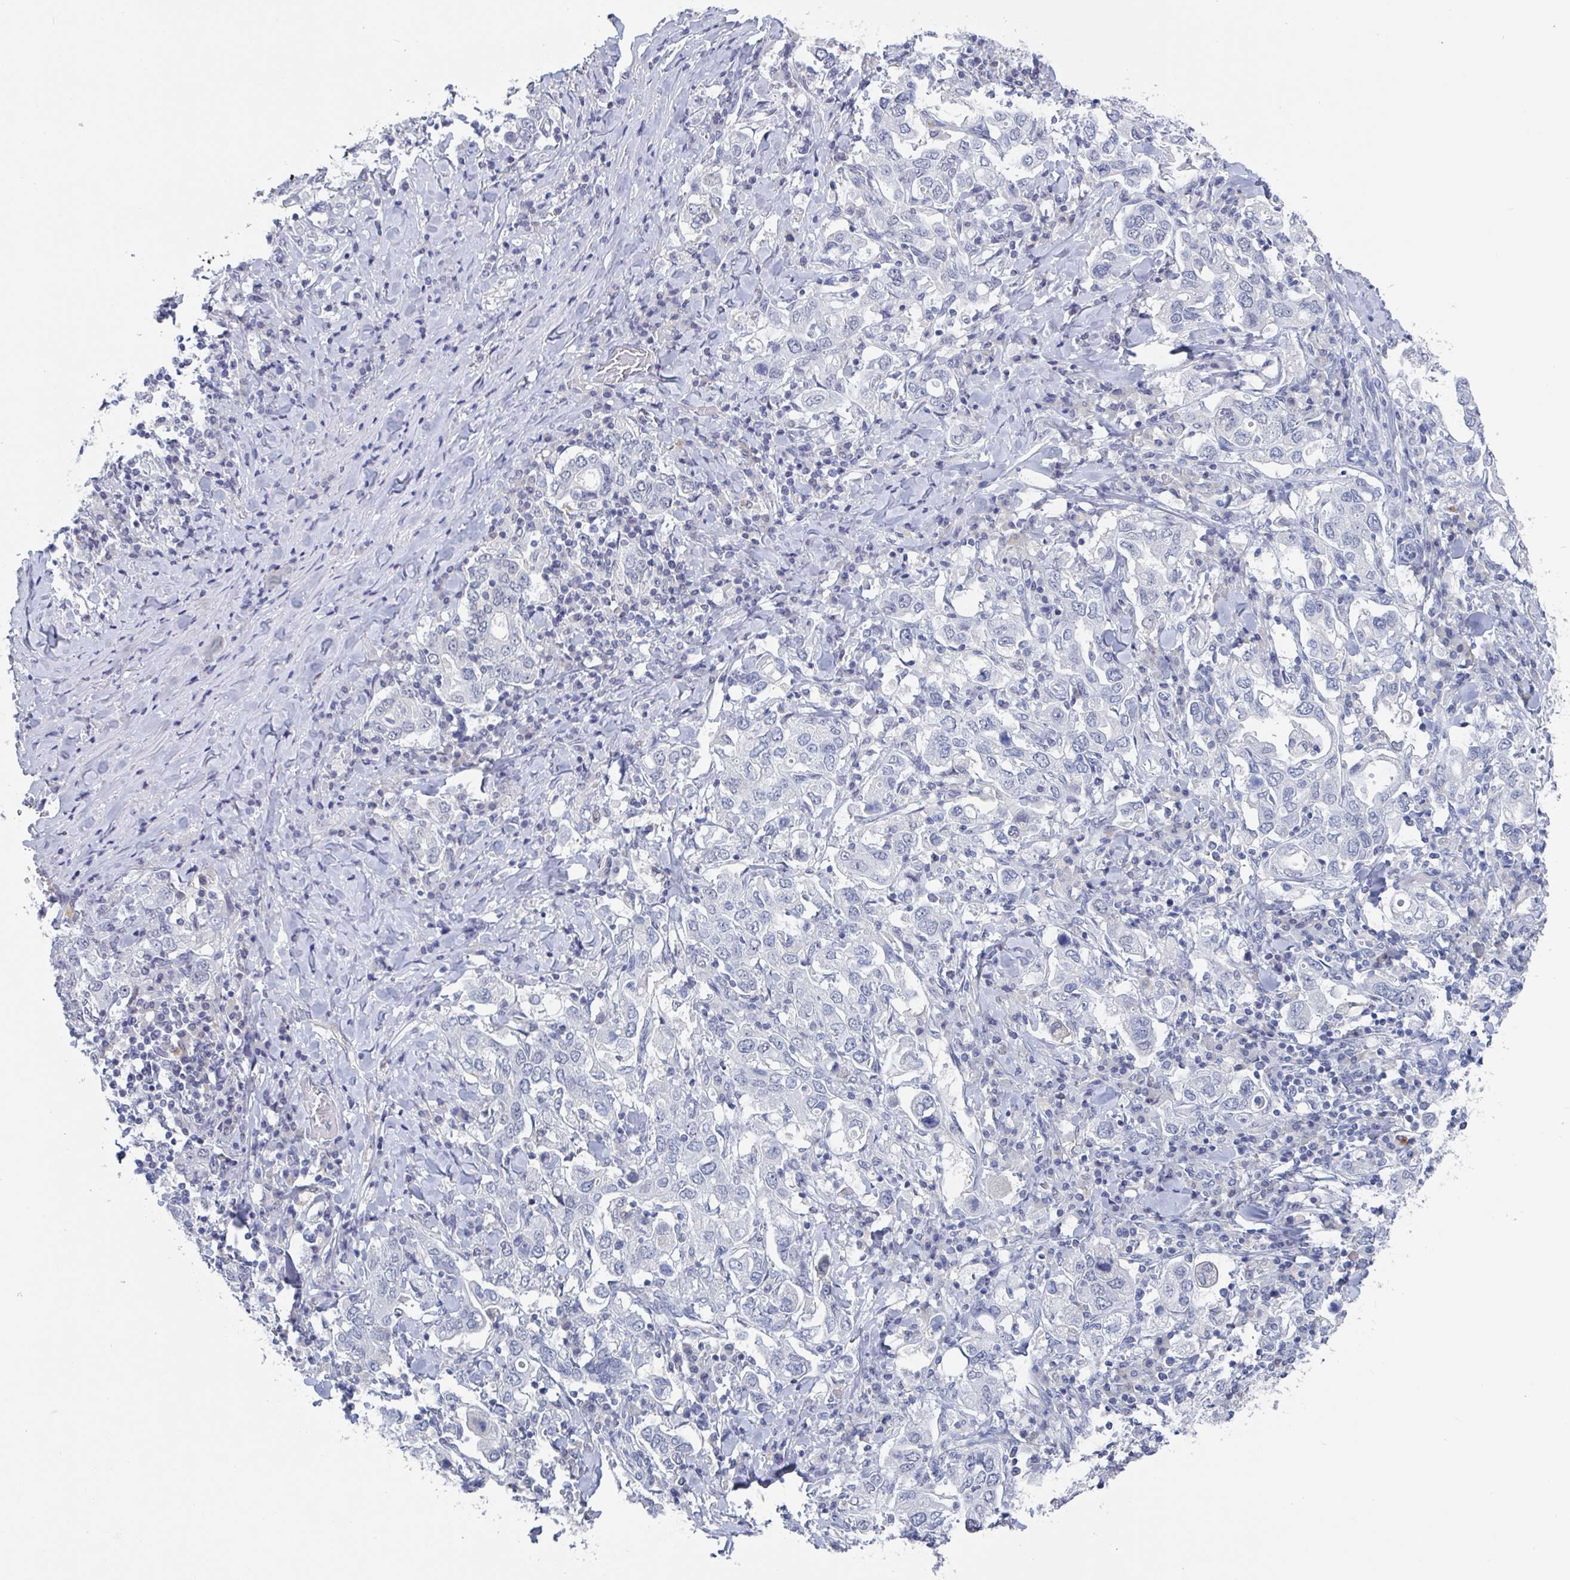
{"staining": {"intensity": "negative", "quantity": "none", "location": "none"}, "tissue": "stomach cancer", "cell_type": "Tumor cells", "image_type": "cancer", "snomed": [{"axis": "morphology", "description": "Adenocarcinoma, NOS"}, {"axis": "topography", "description": "Stomach, upper"}], "caption": "An image of human stomach cancer is negative for staining in tumor cells. (Brightfield microscopy of DAB IHC at high magnification).", "gene": "KDM4D", "patient": {"sex": "male", "age": 62}}